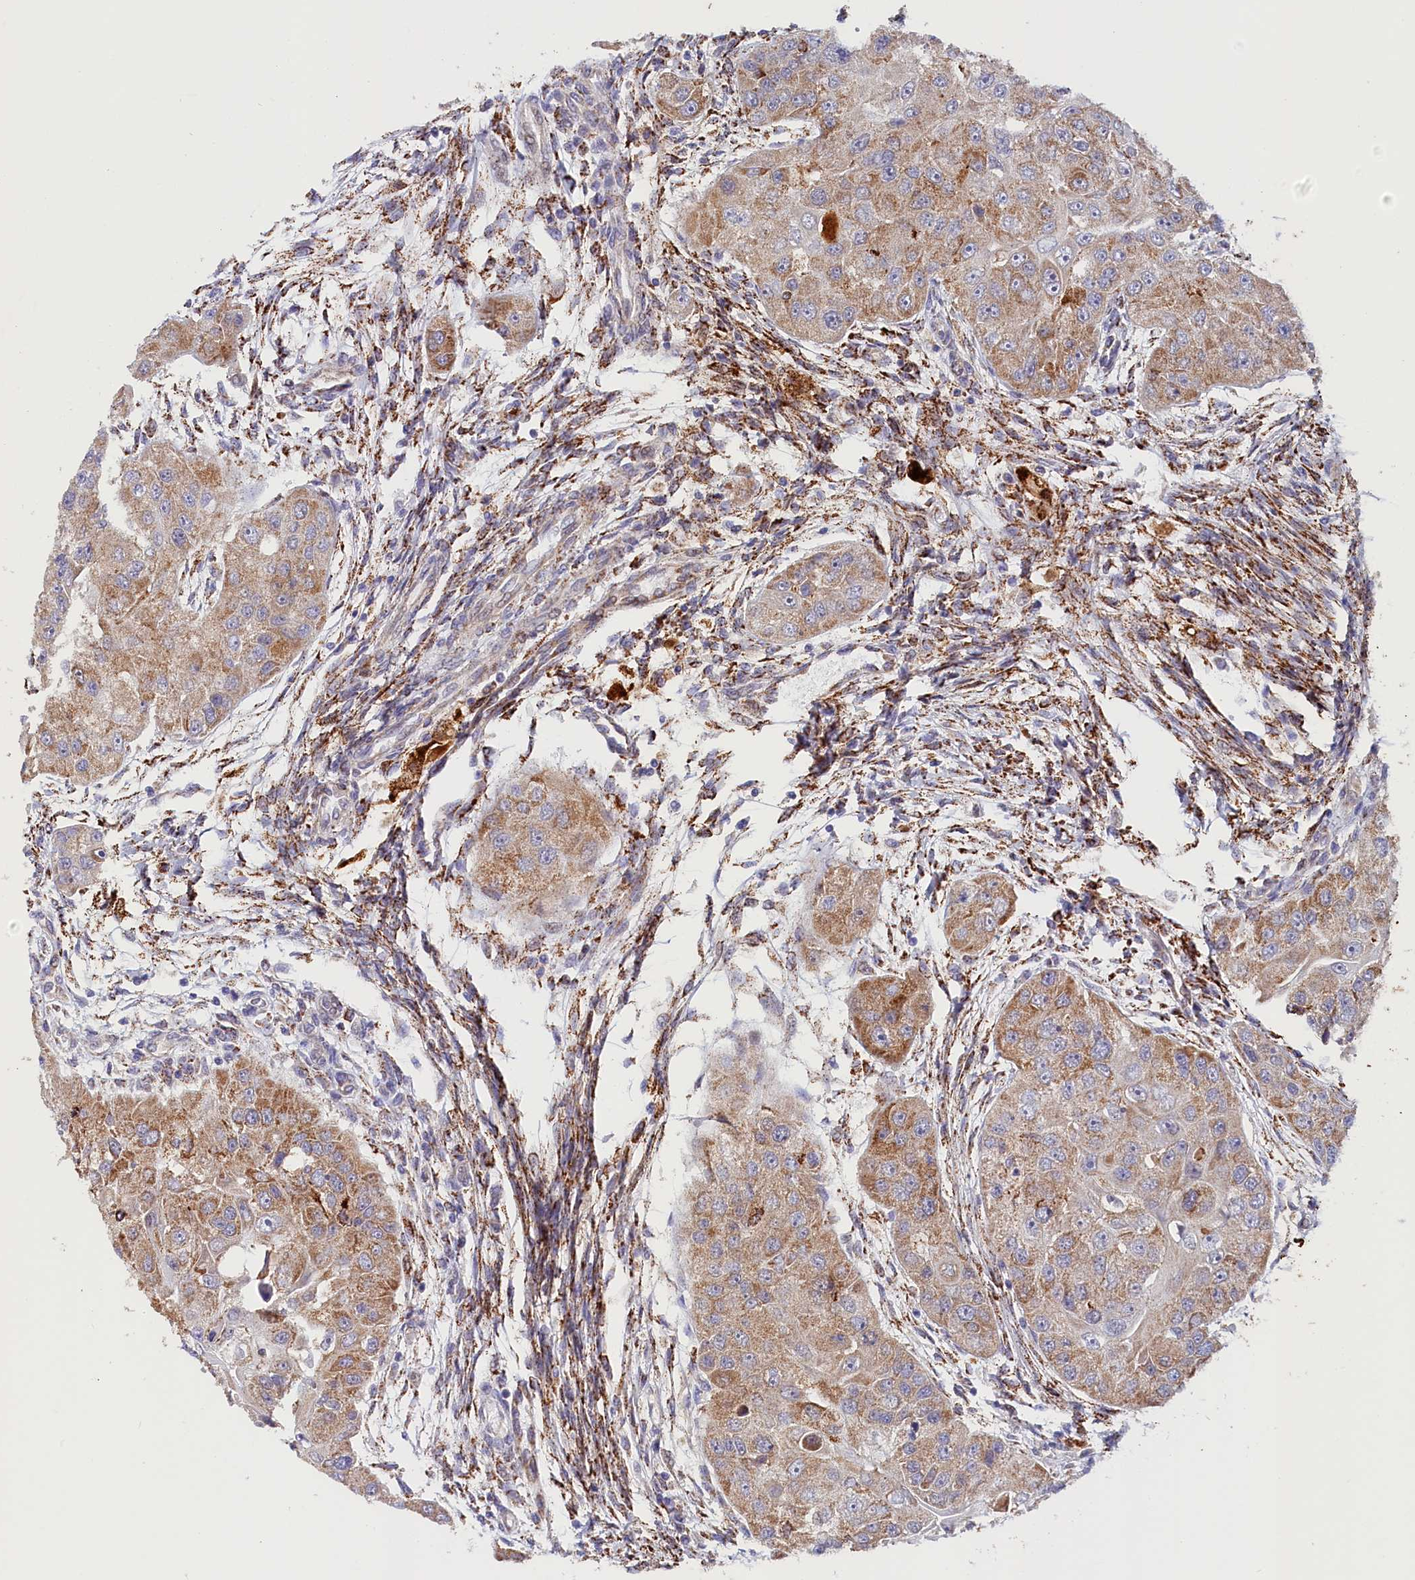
{"staining": {"intensity": "moderate", "quantity": ">75%", "location": "cytoplasmic/membranous"}, "tissue": "head and neck cancer", "cell_type": "Tumor cells", "image_type": "cancer", "snomed": [{"axis": "morphology", "description": "Normal tissue, NOS"}, {"axis": "morphology", "description": "Squamous cell carcinoma, NOS"}, {"axis": "topography", "description": "Skeletal muscle"}, {"axis": "topography", "description": "Head-Neck"}], "caption": "Head and neck cancer stained with a protein marker displays moderate staining in tumor cells.", "gene": "AKTIP", "patient": {"sex": "male", "age": 51}}